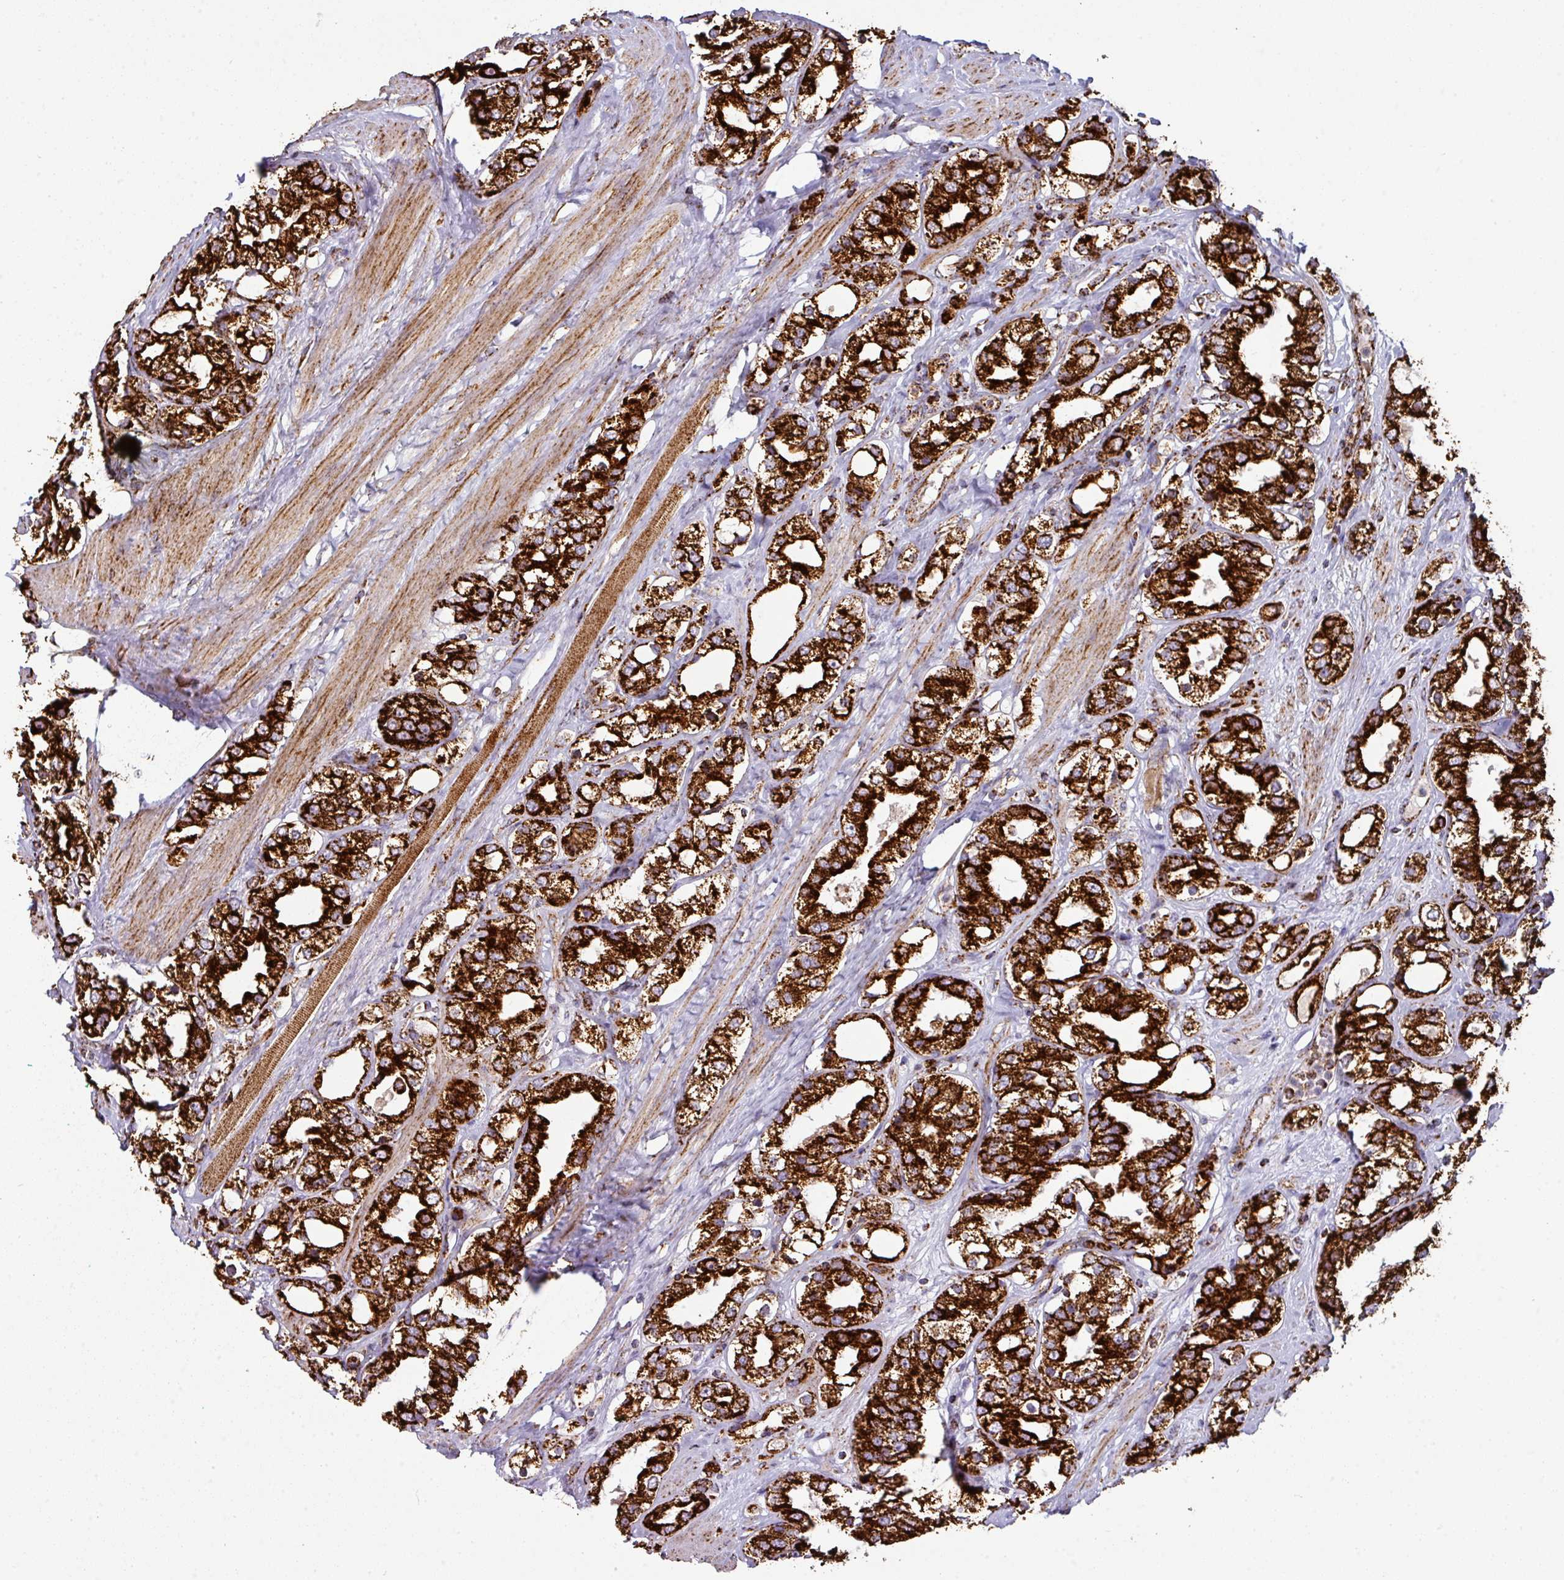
{"staining": {"intensity": "strong", "quantity": ">75%", "location": "cytoplasmic/membranous"}, "tissue": "prostate cancer", "cell_type": "Tumor cells", "image_type": "cancer", "snomed": [{"axis": "morphology", "description": "Adenocarcinoma, NOS"}, {"axis": "topography", "description": "Prostate"}], "caption": "The micrograph demonstrates immunohistochemical staining of adenocarcinoma (prostate). There is strong cytoplasmic/membranous expression is appreciated in about >75% of tumor cells. (IHC, brightfield microscopy, high magnification).", "gene": "TRAP1", "patient": {"sex": "male", "age": 79}}